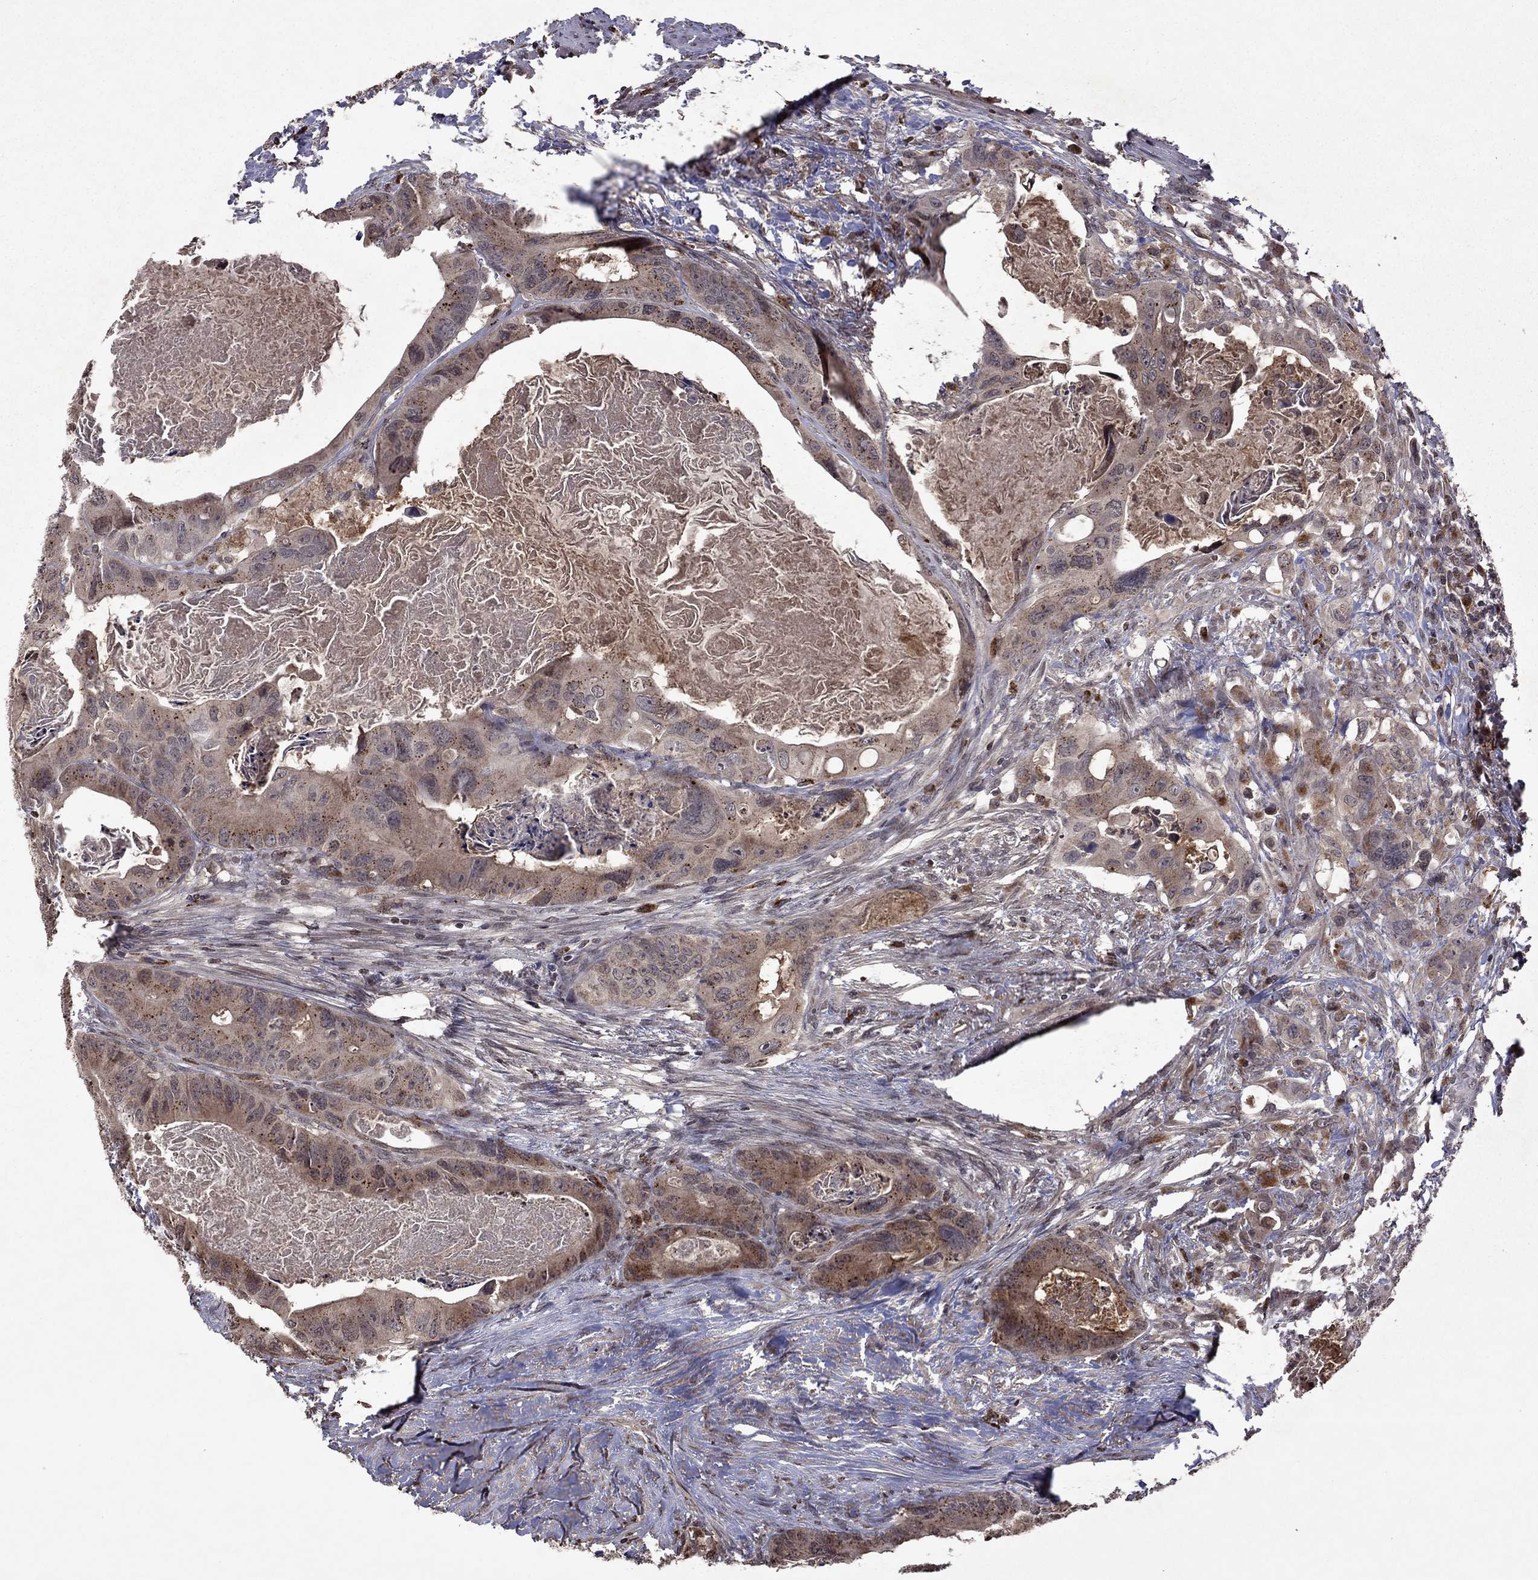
{"staining": {"intensity": "moderate", "quantity": "<25%", "location": "cytoplasmic/membranous"}, "tissue": "colorectal cancer", "cell_type": "Tumor cells", "image_type": "cancer", "snomed": [{"axis": "morphology", "description": "Adenocarcinoma, NOS"}, {"axis": "topography", "description": "Rectum"}], "caption": "Moderate cytoplasmic/membranous protein positivity is identified in about <25% of tumor cells in colorectal adenocarcinoma.", "gene": "NLGN1", "patient": {"sex": "male", "age": 64}}